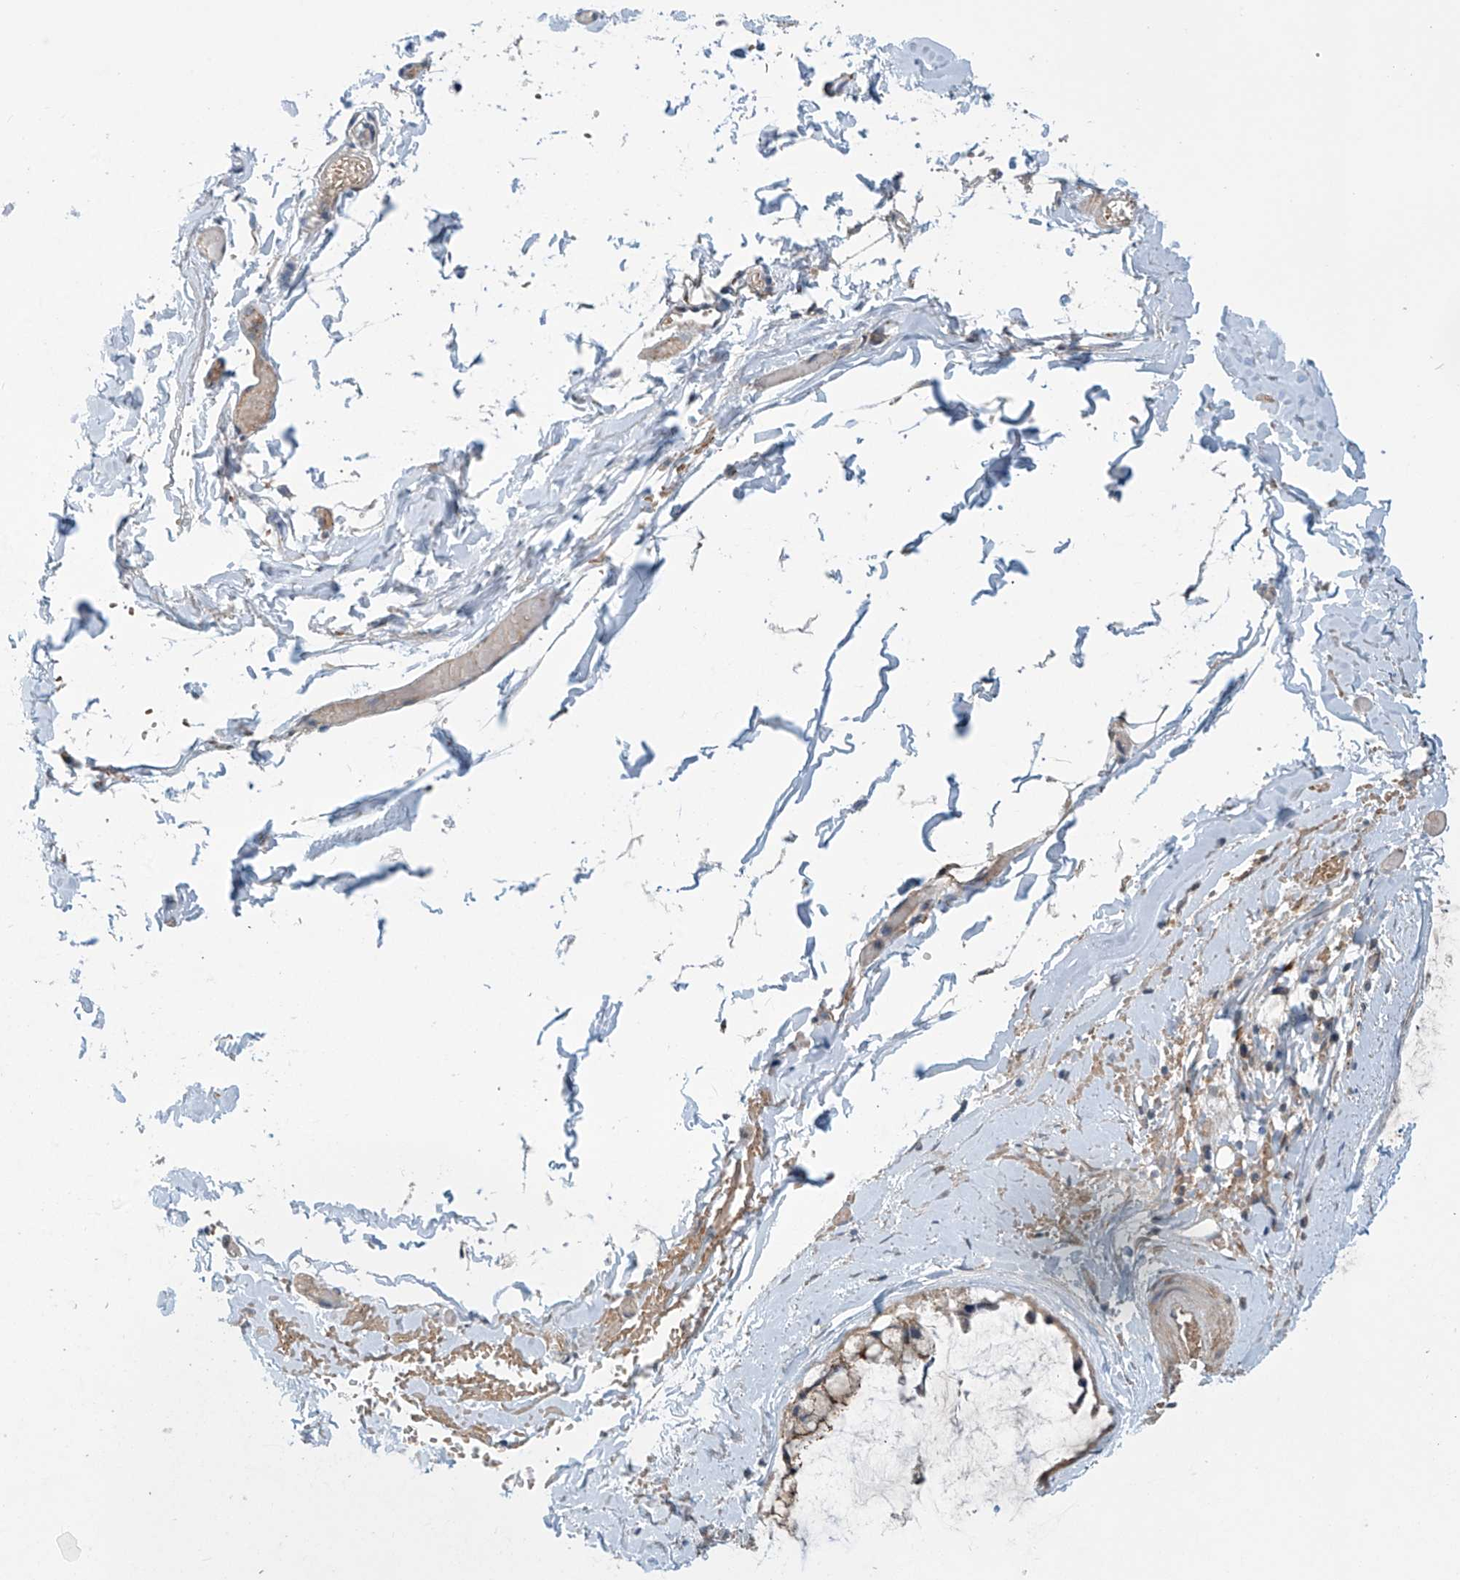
{"staining": {"intensity": "weak", "quantity": "25%-75%", "location": "cytoplasmic/membranous"}, "tissue": "ovarian cancer", "cell_type": "Tumor cells", "image_type": "cancer", "snomed": [{"axis": "morphology", "description": "Cystadenocarcinoma, mucinous, NOS"}, {"axis": "topography", "description": "Ovary"}], "caption": "This is an image of immunohistochemistry staining of ovarian cancer, which shows weak expression in the cytoplasmic/membranous of tumor cells.", "gene": "ABHD13", "patient": {"sex": "female", "age": 39}}